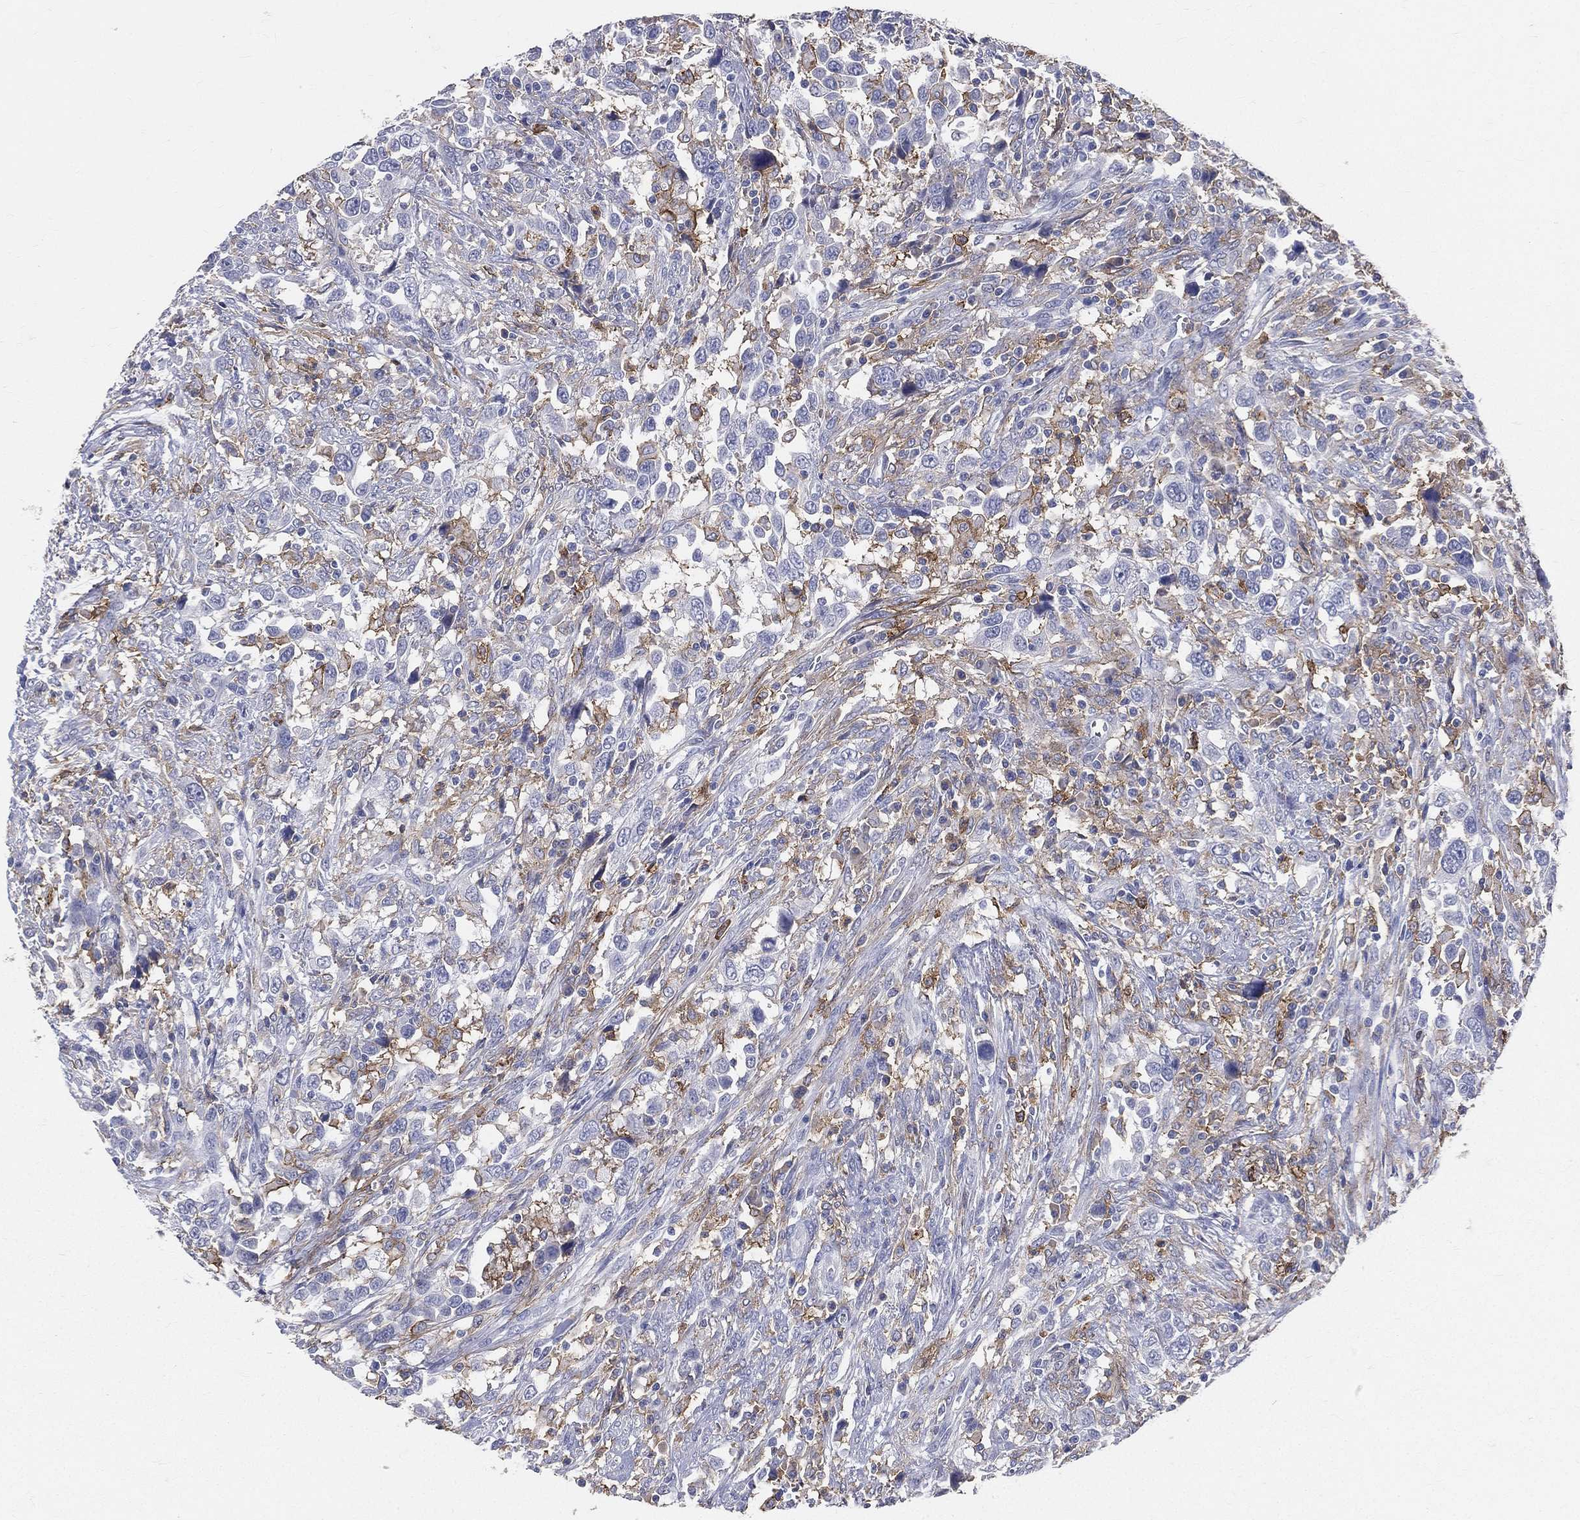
{"staining": {"intensity": "negative", "quantity": "none", "location": "none"}, "tissue": "urothelial cancer", "cell_type": "Tumor cells", "image_type": "cancer", "snomed": [{"axis": "morphology", "description": "Urothelial carcinoma, NOS"}, {"axis": "morphology", "description": "Urothelial carcinoma, High grade"}, {"axis": "topography", "description": "Urinary bladder"}], "caption": "An image of human urothelial cancer is negative for staining in tumor cells.", "gene": "CD33", "patient": {"sex": "female", "age": 64}}